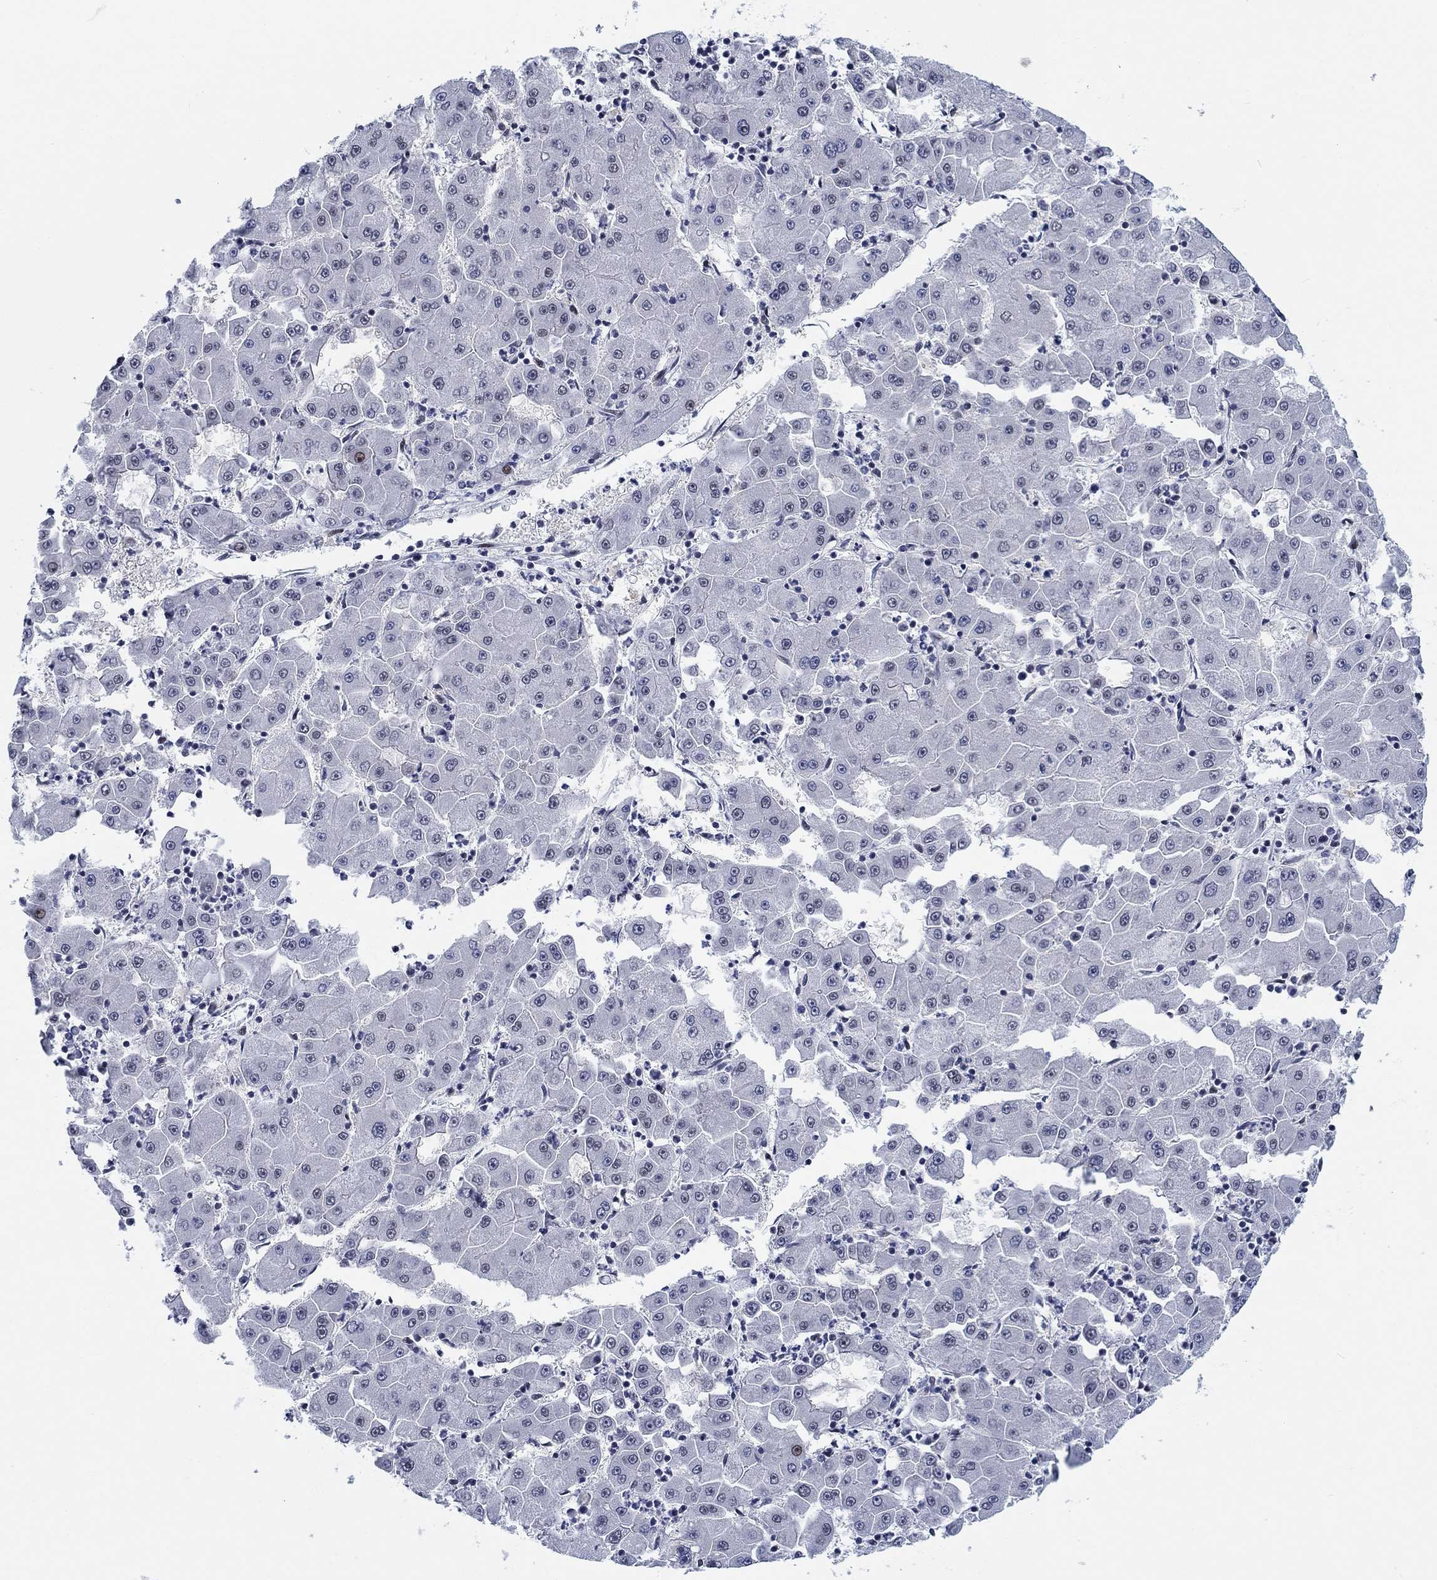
{"staining": {"intensity": "negative", "quantity": "none", "location": "none"}, "tissue": "liver cancer", "cell_type": "Tumor cells", "image_type": "cancer", "snomed": [{"axis": "morphology", "description": "Carcinoma, Hepatocellular, NOS"}, {"axis": "topography", "description": "Liver"}], "caption": "DAB immunohistochemical staining of liver cancer (hepatocellular carcinoma) reveals no significant expression in tumor cells.", "gene": "NEU3", "patient": {"sex": "male", "age": 73}}